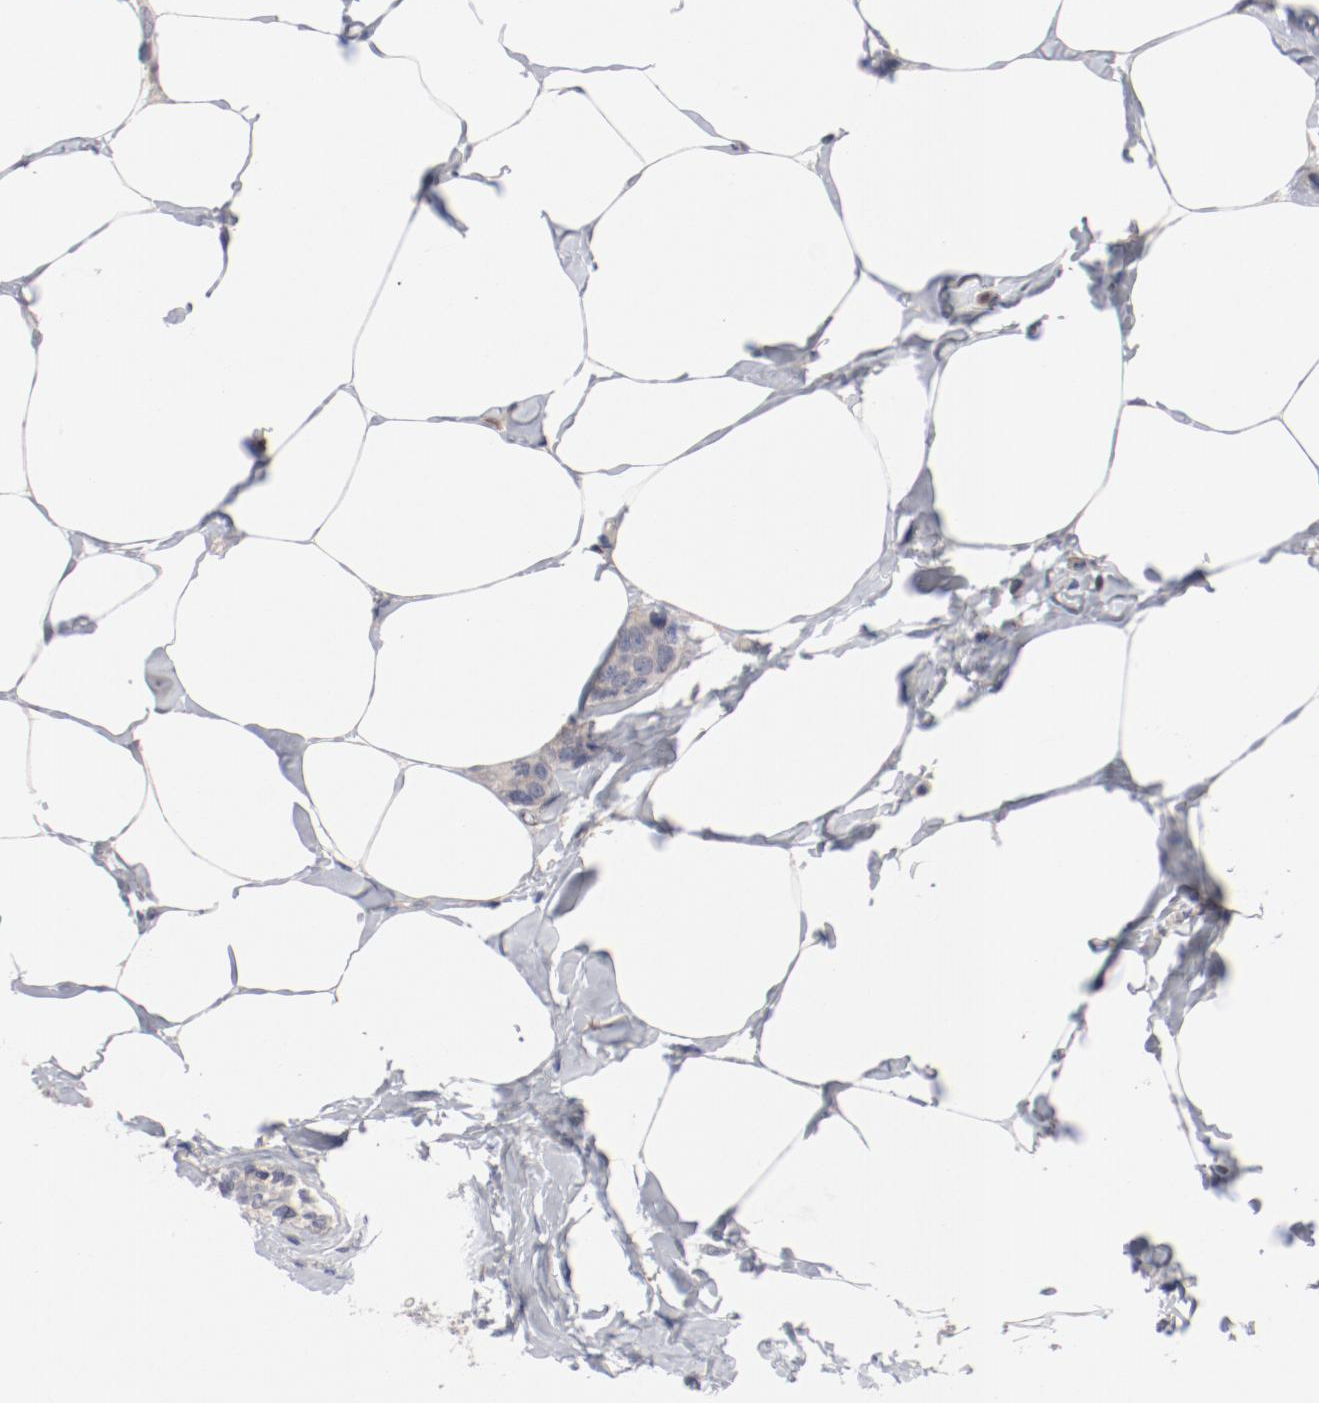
{"staining": {"intensity": "negative", "quantity": "none", "location": "none"}, "tissue": "breast cancer", "cell_type": "Tumor cells", "image_type": "cancer", "snomed": [{"axis": "morphology", "description": "Normal tissue, NOS"}, {"axis": "morphology", "description": "Duct carcinoma"}, {"axis": "topography", "description": "Breast"}], "caption": "Immunohistochemistry micrograph of neoplastic tissue: human breast invasive ductal carcinoma stained with DAB (3,3'-diaminobenzidine) displays no significant protein positivity in tumor cells.", "gene": "CBL", "patient": {"sex": "female", "age": 50}}